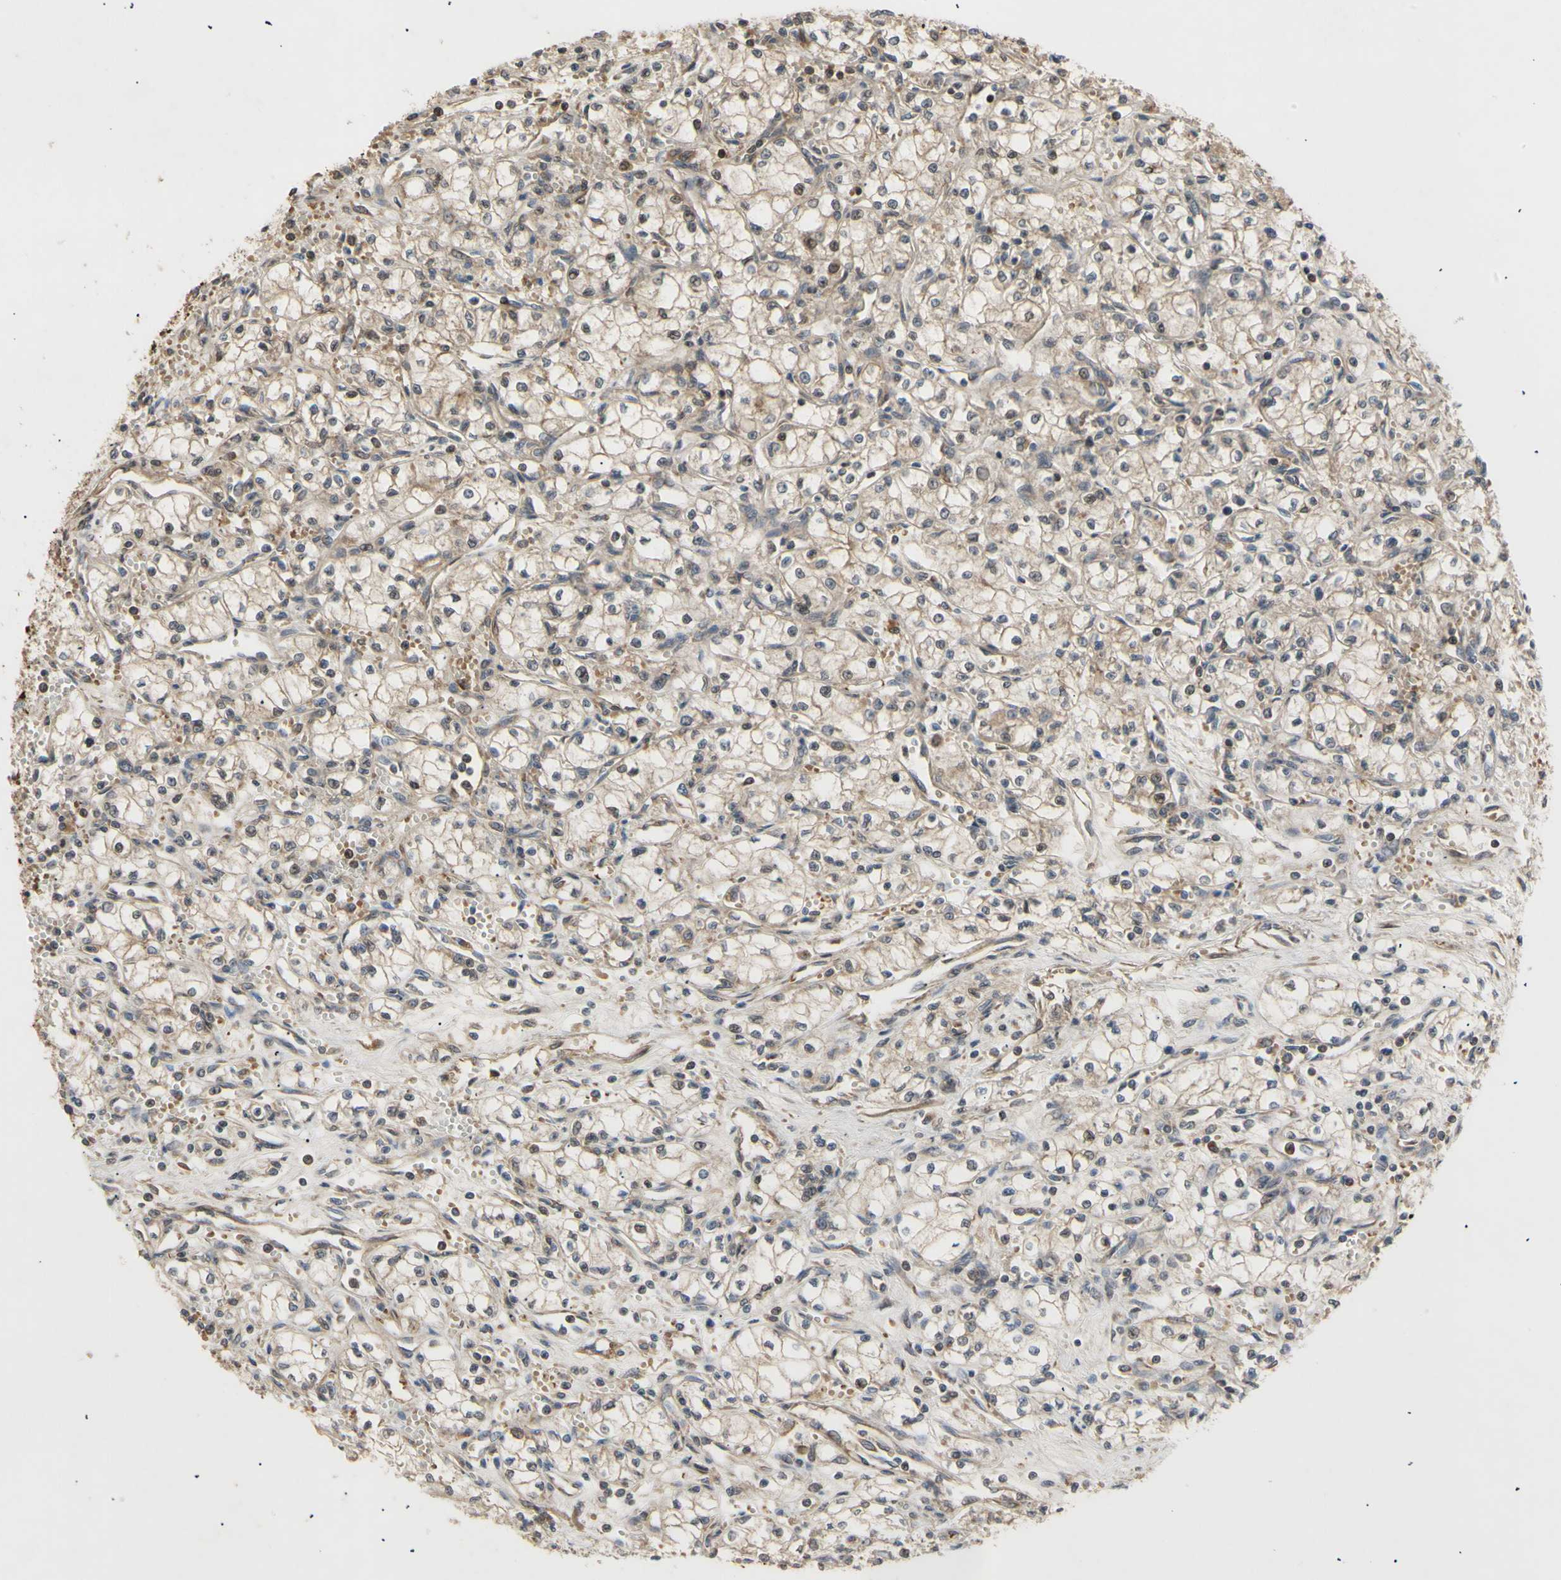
{"staining": {"intensity": "weak", "quantity": ">75%", "location": "cytoplasmic/membranous"}, "tissue": "renal cancer", "cell_type": "Tumor cells", "image_type": "cancer", "snomed": [{"axis": "morphology", "description": "Normal tissue, NOS"}, {"axis": "morphology", "description": "Adenocarcinoma, NOS"}, {"axis": "topography", "description": "Kidney"}], "caption": "DAB (3,3'-diaminobenzidine) immunohistochemical staining of human renal cancer shows weak cytoplasmic/membranous protein expression in approximately >75% of tumor cells. The staining was performed using DAB to visualize the protein expression in brown, while the nuclei were stained in blue with hematoxylin (Magnification: 20x).", "gene": "PKN1", "patient": {"sex": "male", "age": 59}}